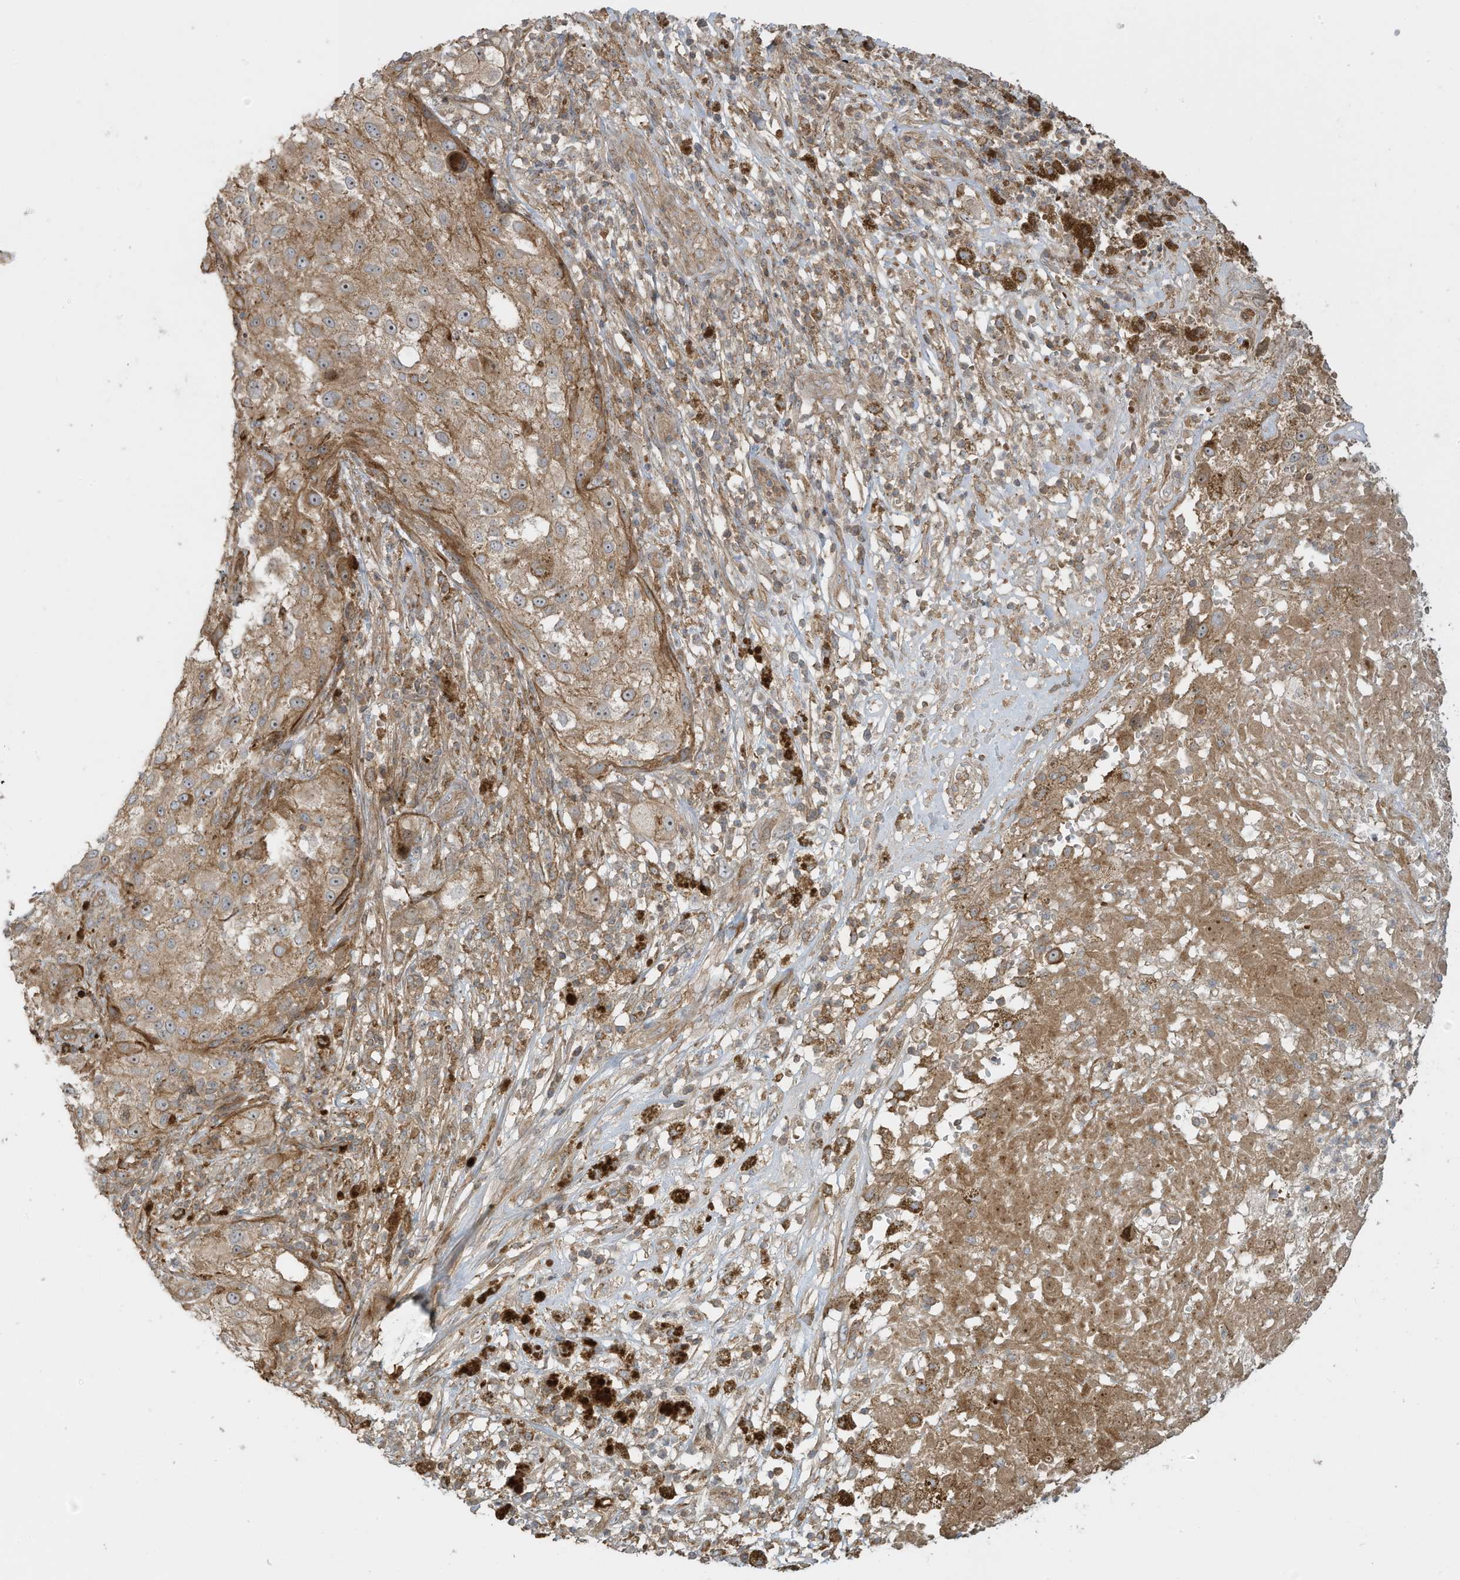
{"staining": {"intensity": "moderate", "quantity": ">75%", "location": "cytoplasmic/membranous"}, "tissue": "melanoma", "cell_type": "Tumor cells", "image_type": "cancer", "snomed": [{"axis": "morphology", "description": "Necrosis, NOS"}, {"axis": "morphology", "description": "Malignant melanoma, NOS"}, {"axis": "topography", "description": "Skin"}], "caption": "Human melanoma stained with a brown dye displays moderate cytoplasmic/membranous positive expression in about >75% of tumor cells.", "gene": "ENTR1", "patient": {"sex": "female", "age": 87}}